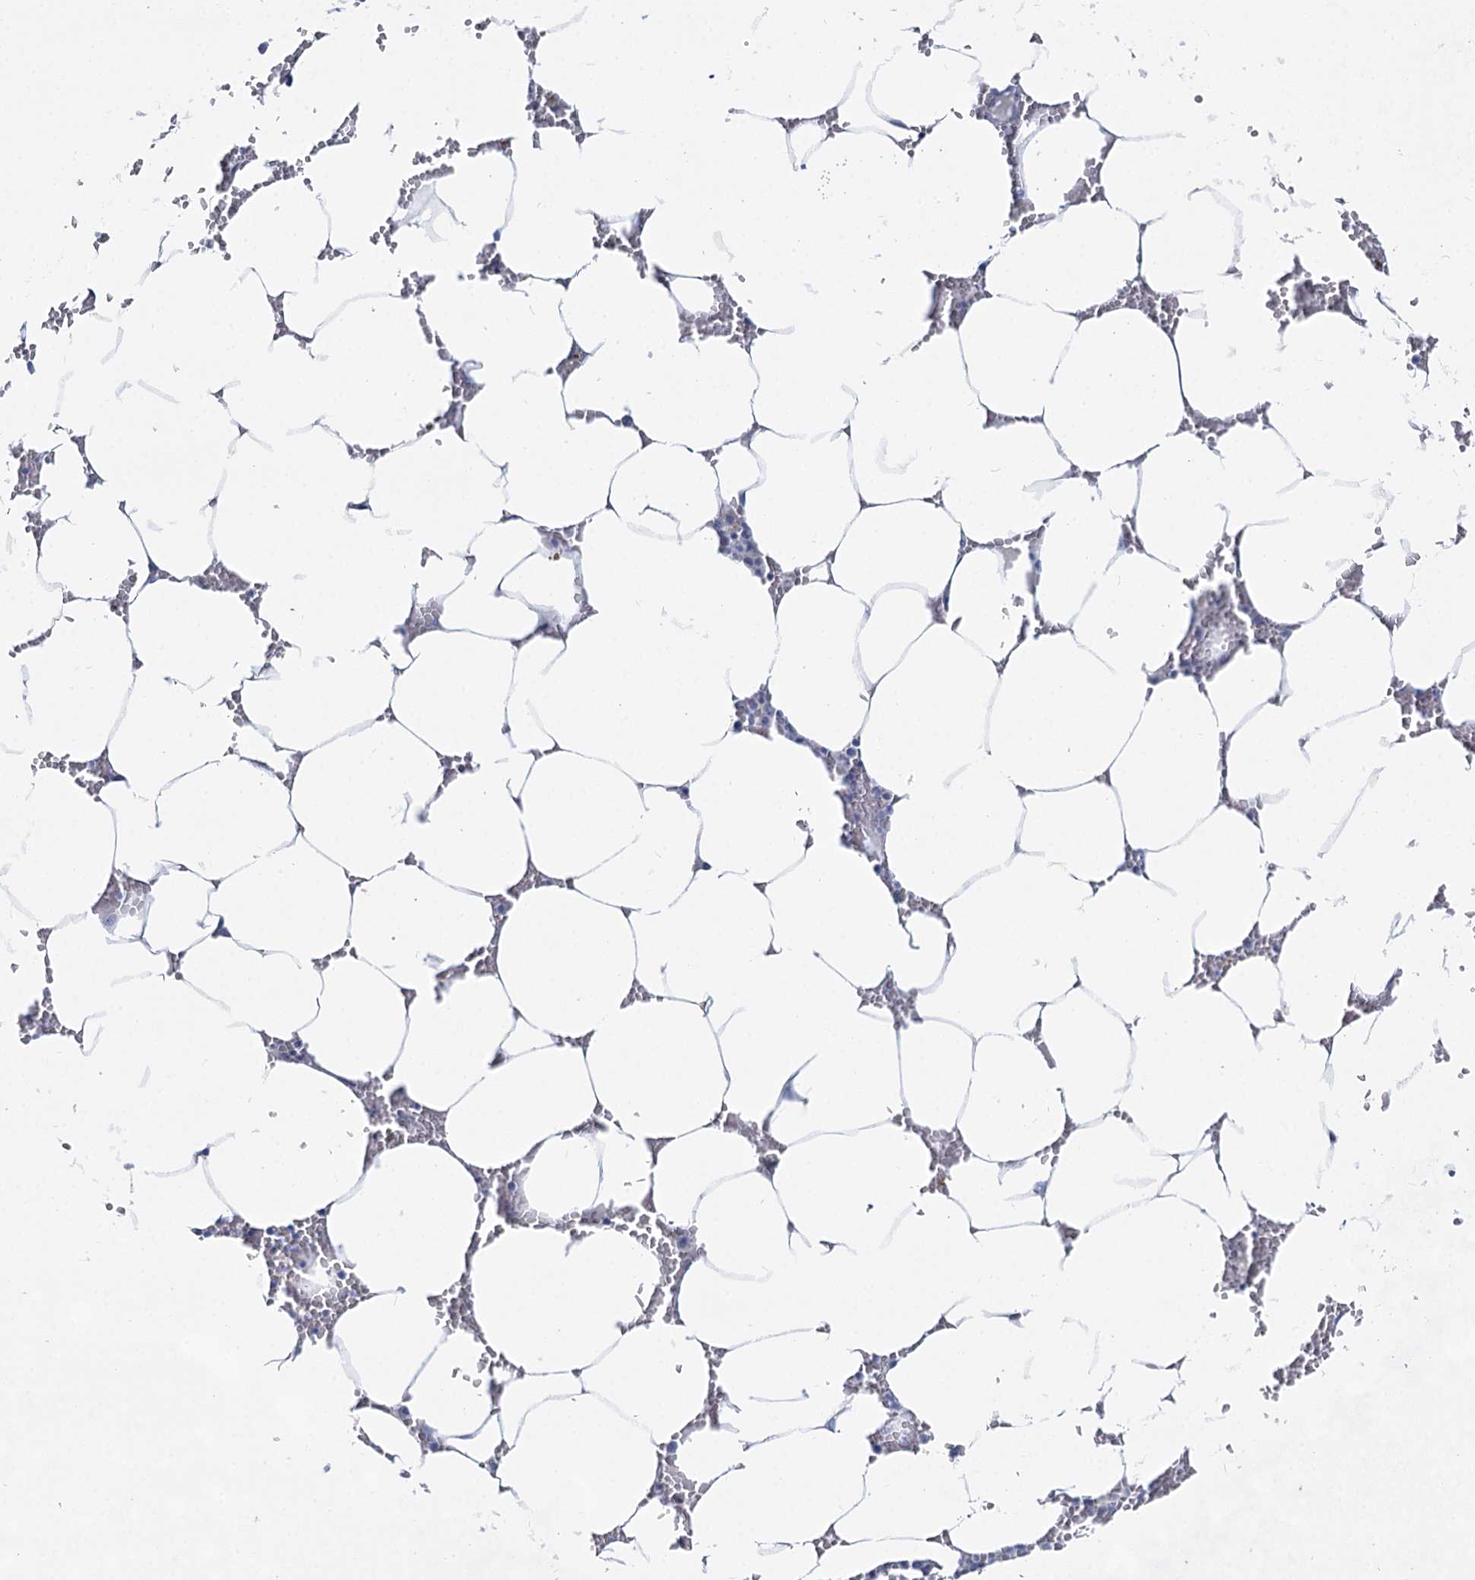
{"staining": {"intensity": "negative", "quantity": "none", "location": "none"}, "tissue": "bone marrow", "cell_type": "Hematopoietic cells", "image_type": "normal", "snomed": [{"axis": "morphology", "description": "Normal tissue, NOS"}, {"axis": "topography", "description": "Bone marrow"}], "caption": "DAB immunohistochemical staining of unremarkable bone marrow exhibits no significant staining in hematopoietic cells.", "gene": "SLC17A2", "patient": {"sex": "male", "age": 70}}